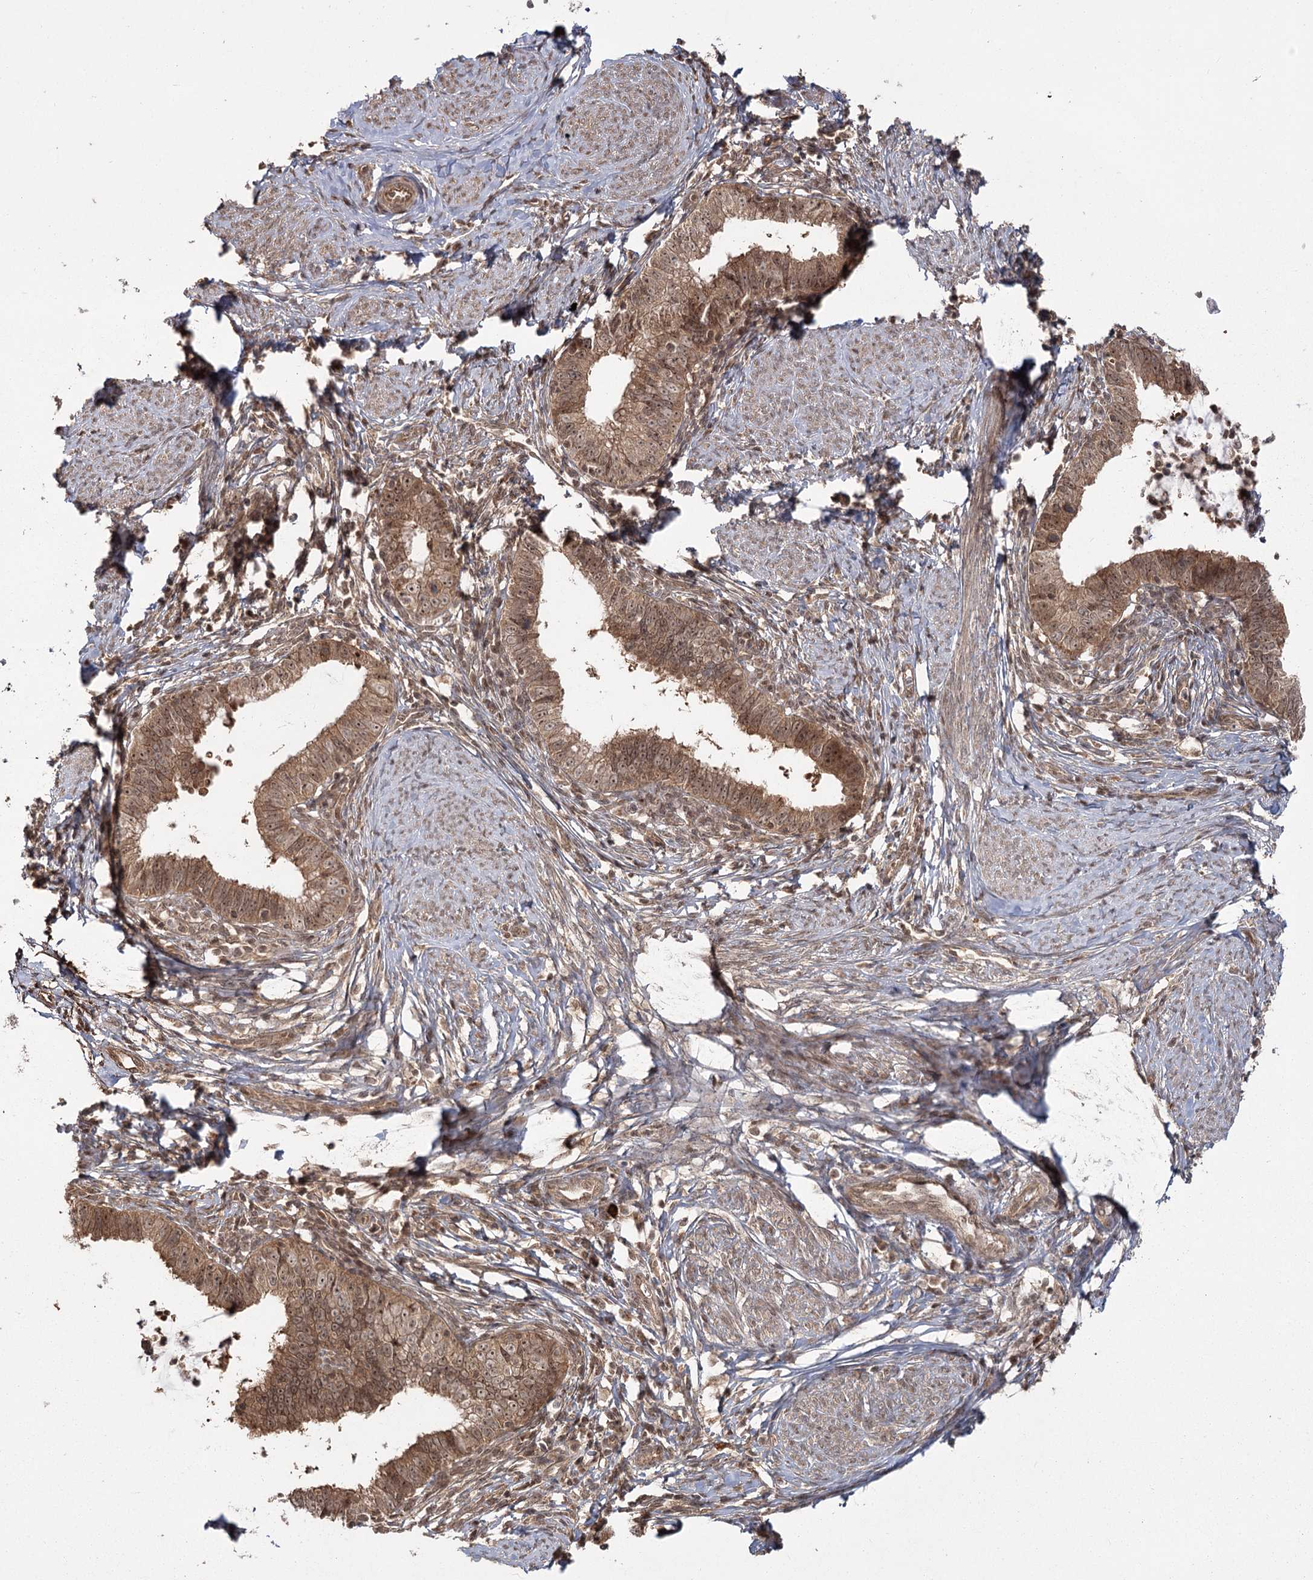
{"staining": {"intensity": "moderate", "quantity": ">75%", "location": "cytoplasmic/membranous,nuclear"}, "tissue": "cervical cancer", "cell_type": "Tumor cells", "image_type": "cancer", "snomed": [{"axis": "morphology", "description": "Adenocarcinoma, NOS"}, {"axis": "topography", "description": "Cervix"}], "caption": "Adenocarcinoma (cervical) stained with a protein marker exhibits moderate staining in tumor cells.", "gene": "R3HDM2", "patient": {"sex": "female", "age": 36}}